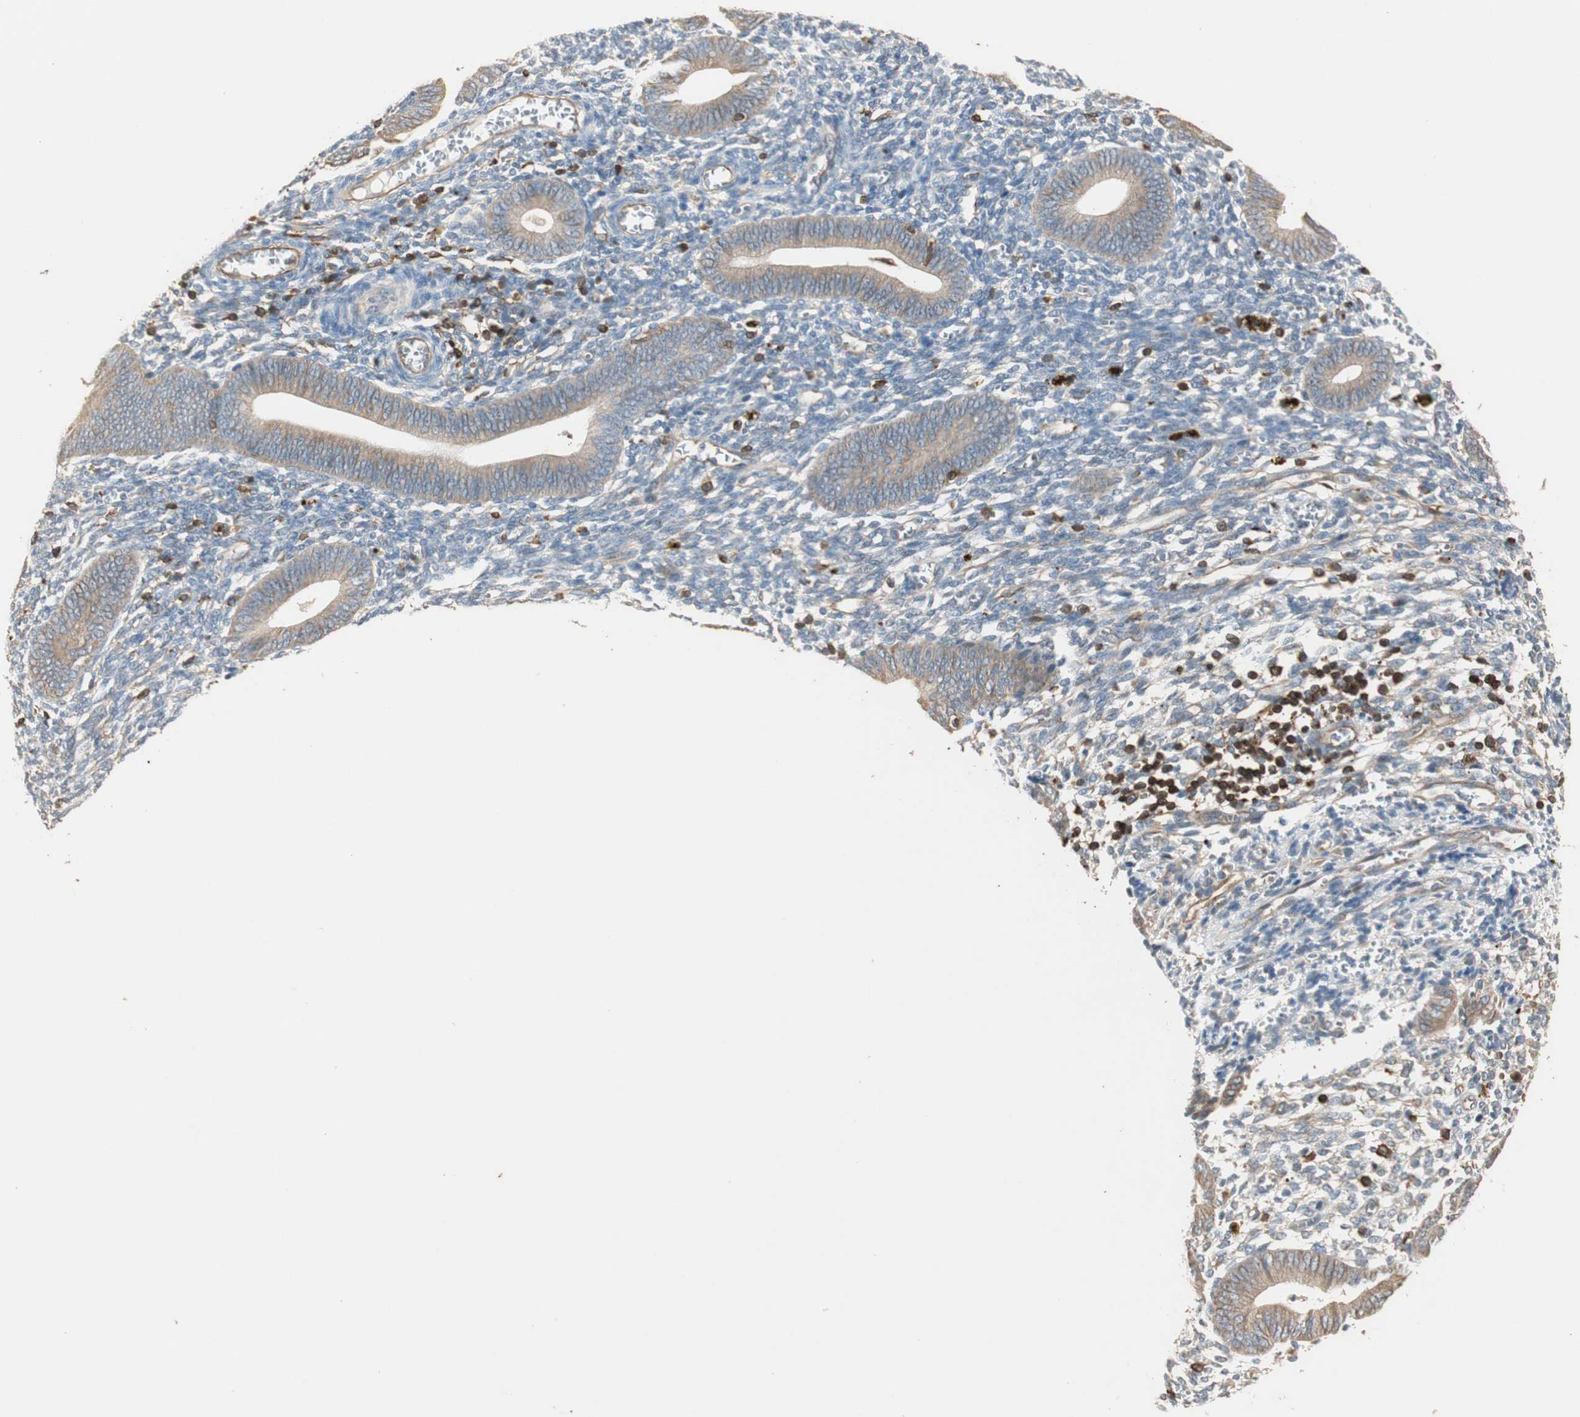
{"staining": {"intensity": "negative", "quantity": "none", "location": "none"}, "tissue": "endometrium", "cell_type": "Cells in endometrial stroma", "image_type": "normal", "snomed": [{"axis": "morphology", "description": "Normal tissue, NOS"}, {"axis": "topography", "description": "Uterus"}, {"axis": "topography", "description": "Endometrium"}], "caption": "Endometrium was stained to show a protein in brown. There is no significant positivity in cells in endometrial stroma. The staining was performed using DAB to visualize the protein expression in brown, while the nuclei were stained in blue with hematoxylin (Magnification: 20x).", "gene": "CRLF3", "patient": {"sex": "female", "age": 33}}